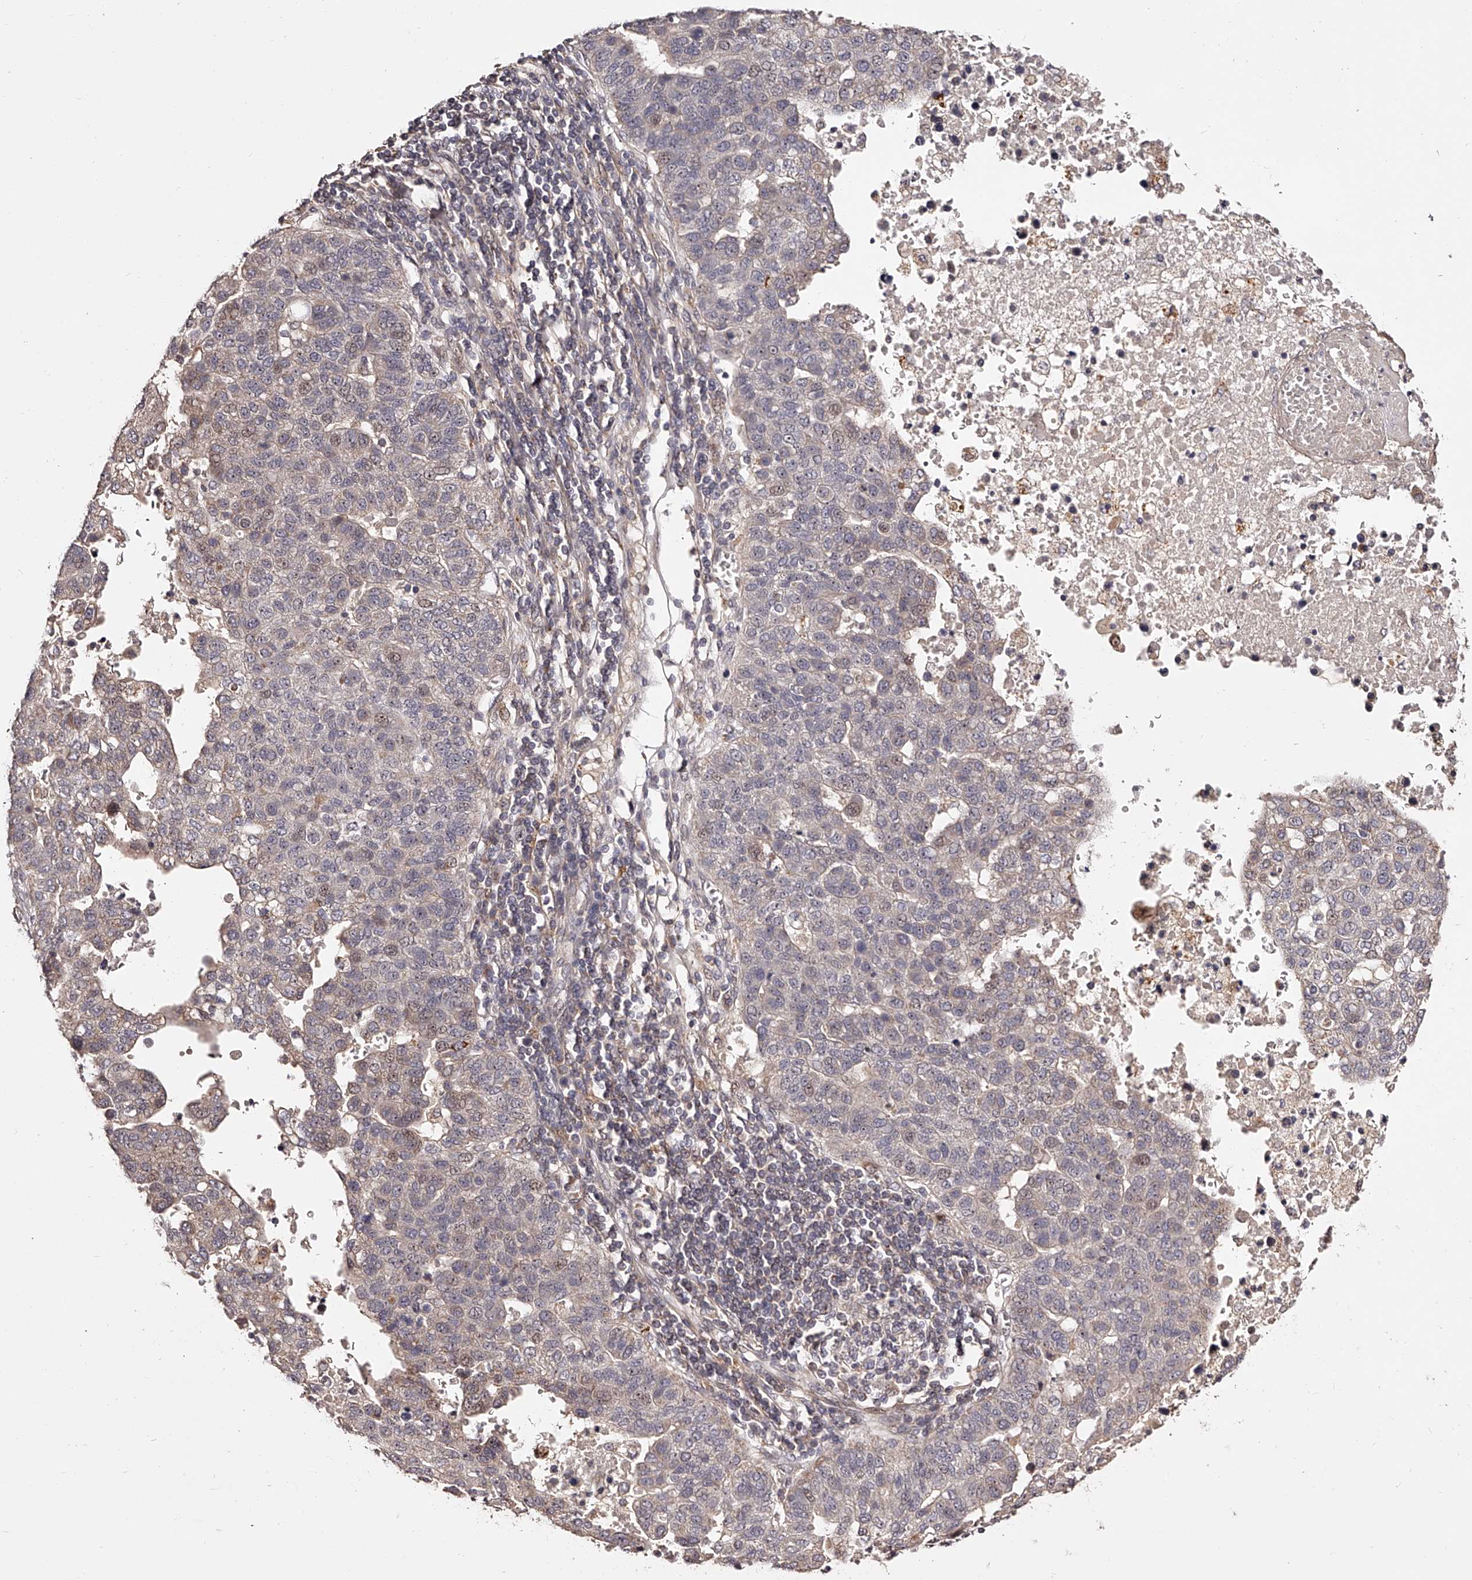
{"staining": {"intensity": "moderate", "quantity": "<25%", "location": "nuclear"}, "tissue": "pancreatic cancer", "cell_type": "Tumor cells", "image_type": "cancer", "snomed": [{"axis": "morphology", "description": "Adenocarcinoma, NOS"}, {"axis": "topography", "description": "Pancreas"}], "caption": "The histopathology image reveals staining of pancreatic adenocarcinoma, revealing moderate nuclear protein expression (brown color) within tumor cells. (brown staining indicates protein expression, while blue staining denotes nuclei).", "gene": "ZNF502", "patient": {"sex": "female", "age": 61}}